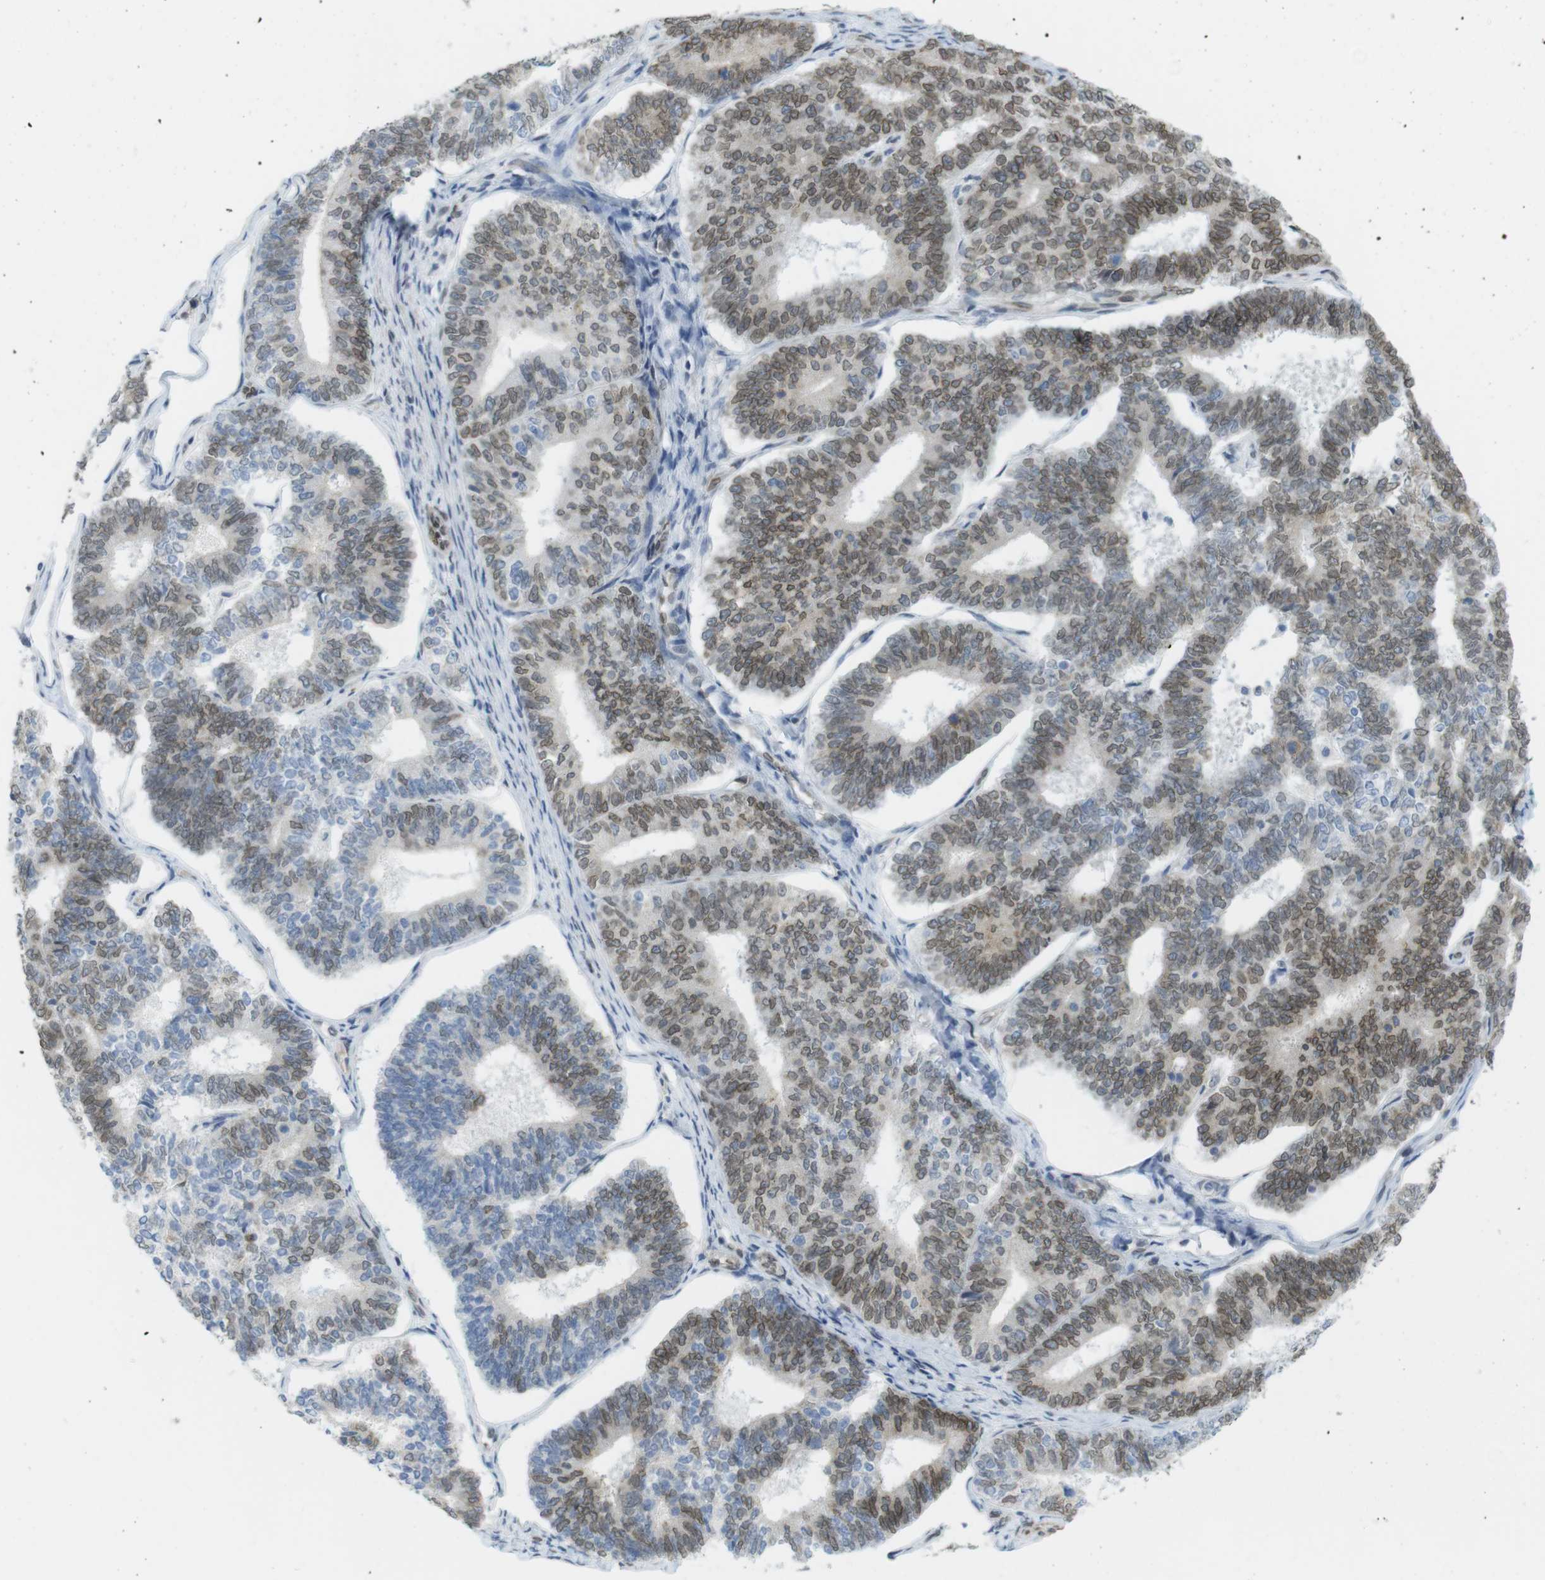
{"staining": {"intensity": "moderate", "quantity": "25%-75%", "location": "cytoplasmic/membranous,nuclear"}, "tissue": "endometrial cancer", "cell_type": "Tumor cells", "image_type": "cancer", "snomed": [{"axis": "morphology", "description": "Adenocarcinoma, NOS"}, {"axis": "topography", "description": "Endometrium"}], "caption": "Immunohistochemical staining of endometrial adenocarcinoma exhibits medium levels of moderate cytoplasmic/membranous and nuclear positivity in approximately 25%-75% of tumor cells.", "gene": "ARL6IP6", "patient": {"sex": "female", "age": 70}}